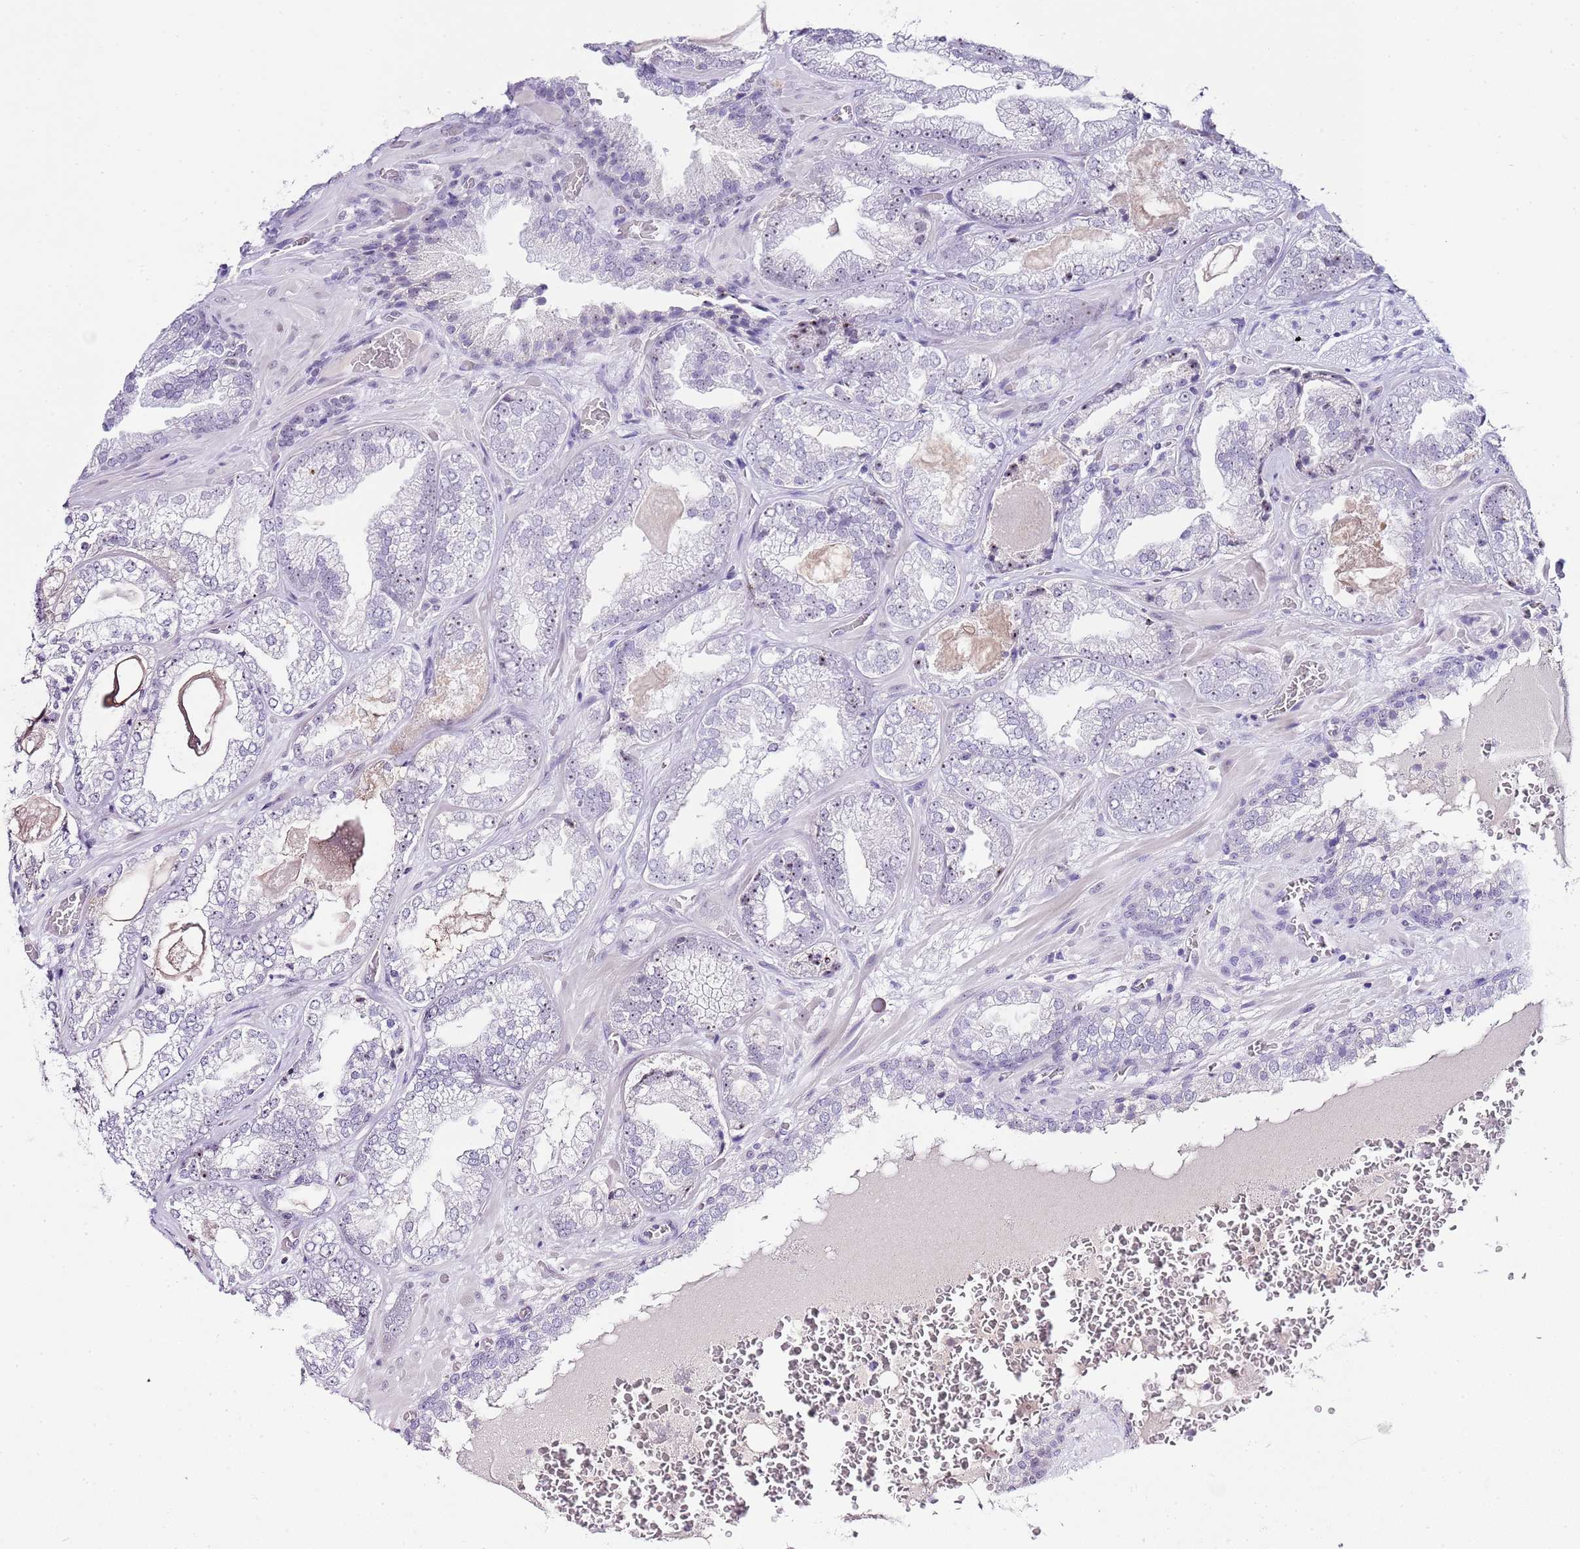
{"staining": {"intensity": "weak", "quantity": "<25%", "location": "nuclear"}, "tissue": "prostate cancer", "cell_type": "Tumor cells", "image_type": "cancer", "snomed": [{"axis": "morphology", "description": "Adenocarcinoma, Low grade"}, {"axis": "topography", "description": "Prostate"}], "caption": "This is an immunohistochemistry (IHC) photomicrograph of prostate cancer (adenocarcinoma (low-grade)). There is no staining in tumor cells.", "gene": "NOP56", "patient": {"sex": "male", "age": 57}}